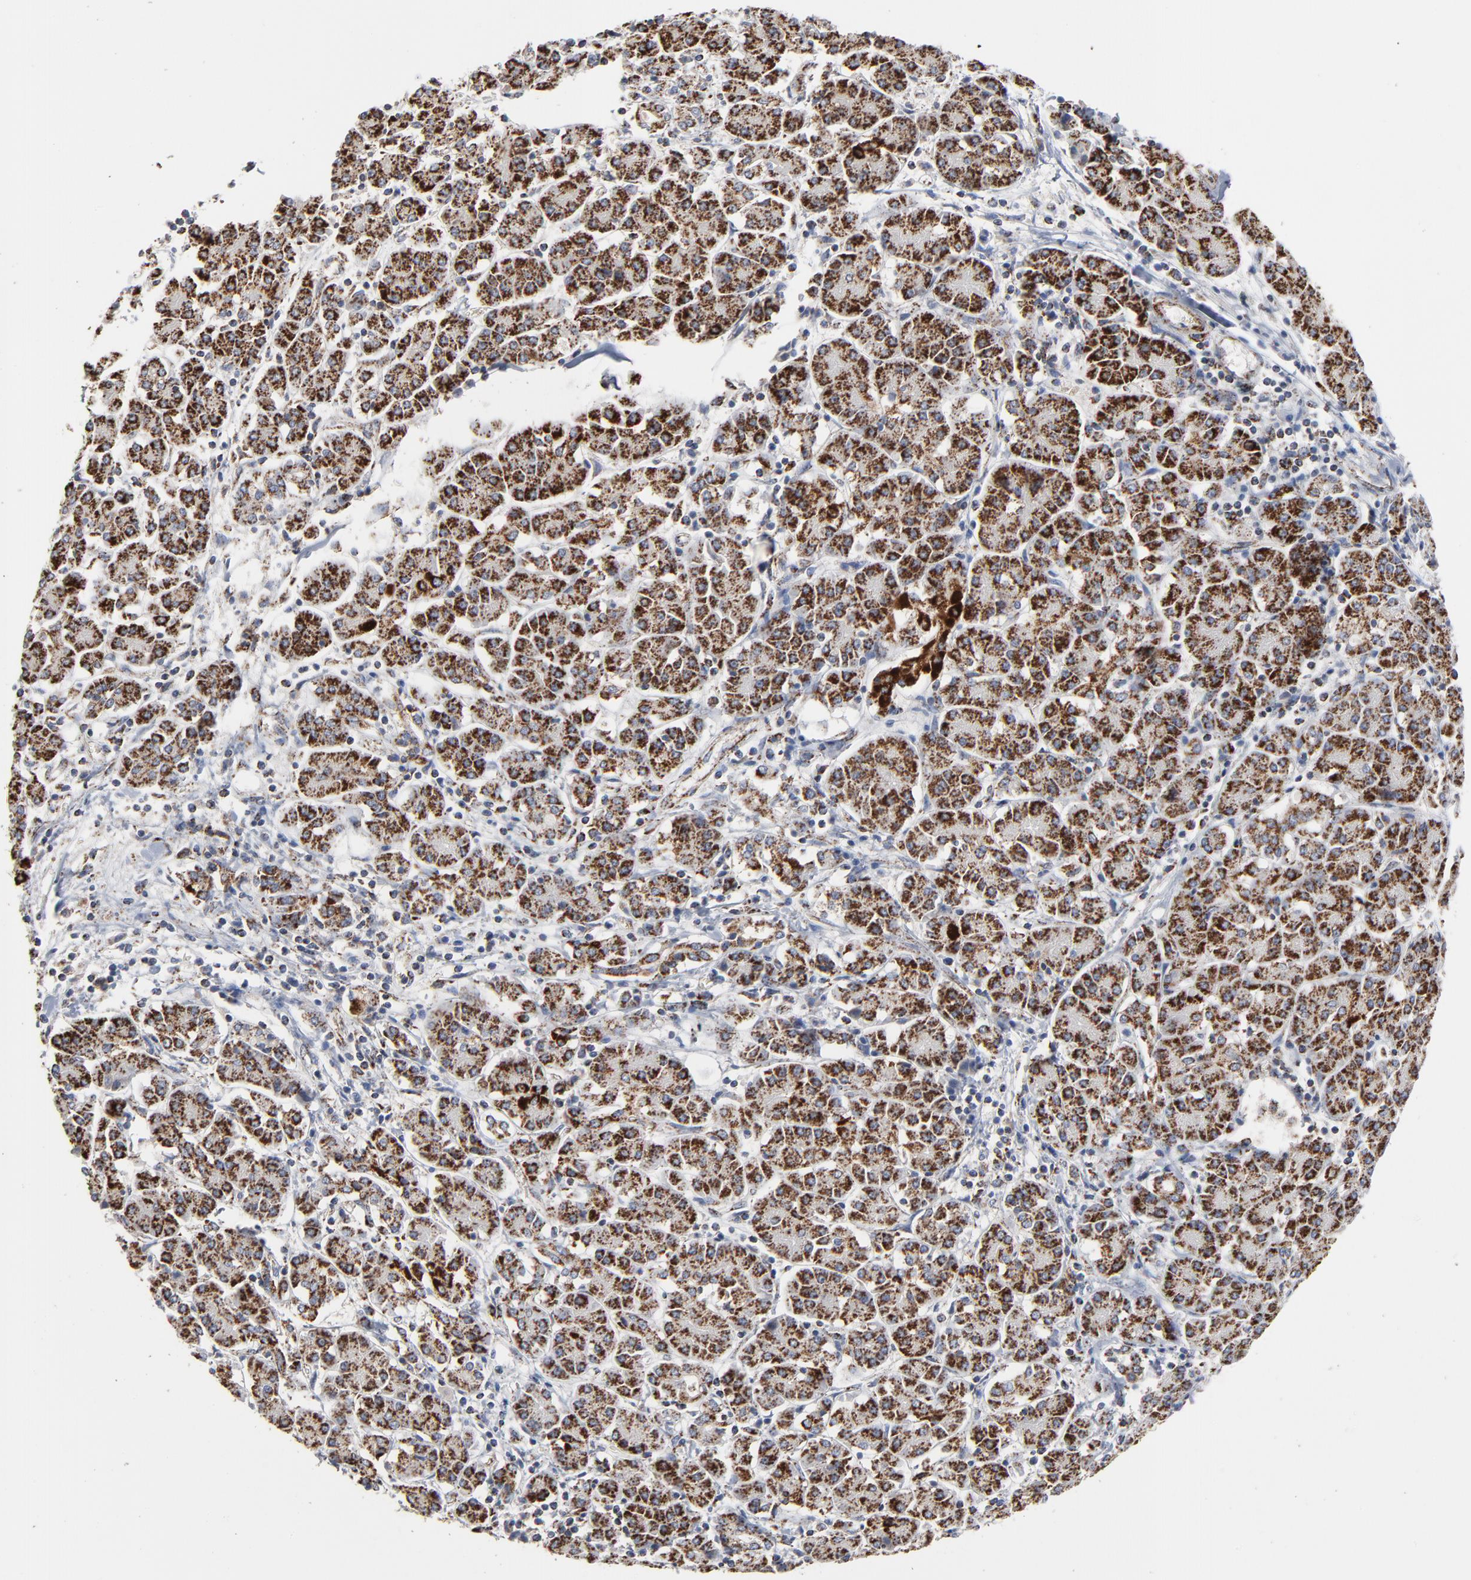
{"staining": {"intensity": "strong", "quantity": ">75%", "location": "cytoplasmic/membranous"}, "tissue": "pancreatic cancer", "cell_type": "Tumor cells", "image_type": "cancer", "snomed": [{"axis": "morphology", "description": "Adenocarcinoma, NOS"}, {"axis": "topography", "description": "Pancreas"}], "caption": "DAB (3,3'-diaminobenzidine) immunohistochemical staining of pancreatic cancer demonstrates strong cytoplasmic/membranous protein positivity in about >75% of tumor cells.", "gene": "UQCRC1", "patient": {"sex": "female", "age": 57}}